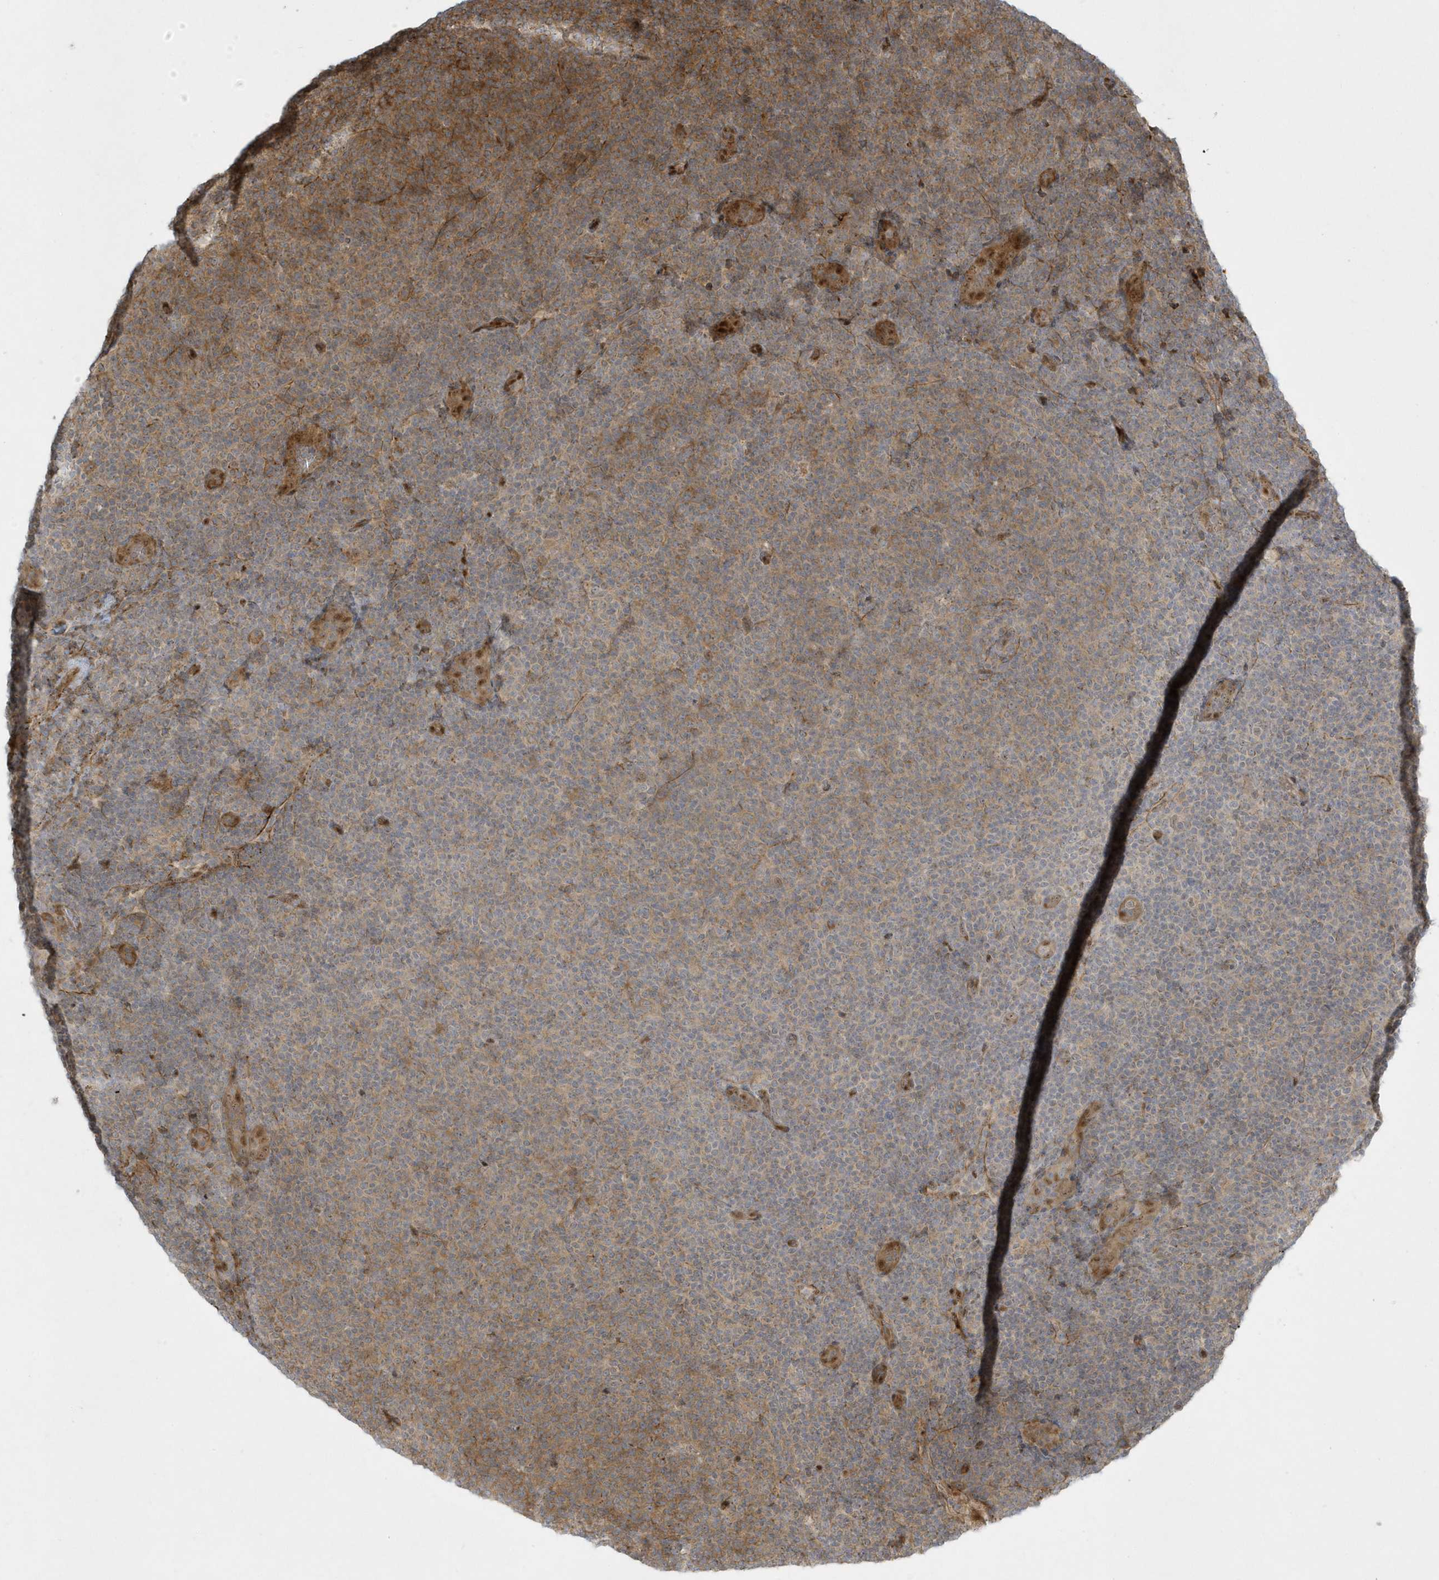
{"staining": {"intensity": "moderate", "quantity": "25%-75%", "location": "cytoplasmic/membranous"}, "tissue": "lymphoma", "cell_type": "Tumor cells", "image_type": "cancer", "snomed": [{"axis": "morphology", "description": "Malignant lymphoma, non-Hodgkin's type, Low grade"}, {"axis": "topography", "description": "Lymph node"}], "caption": "Immunohistochemistry staining of lymphoma, which exhibits medium levels of moderate cytoplasmic/membranous staining in about 25%-75% of tumor cells indicating moderate cytoplasmic/membranous protein staining. The staining was performed using DAB (brown) for protein detection and nuclei were counterstained in hematoxylin (blue).", "gene": "MASP2", "patient": {"sex": "male", "age": 66}}